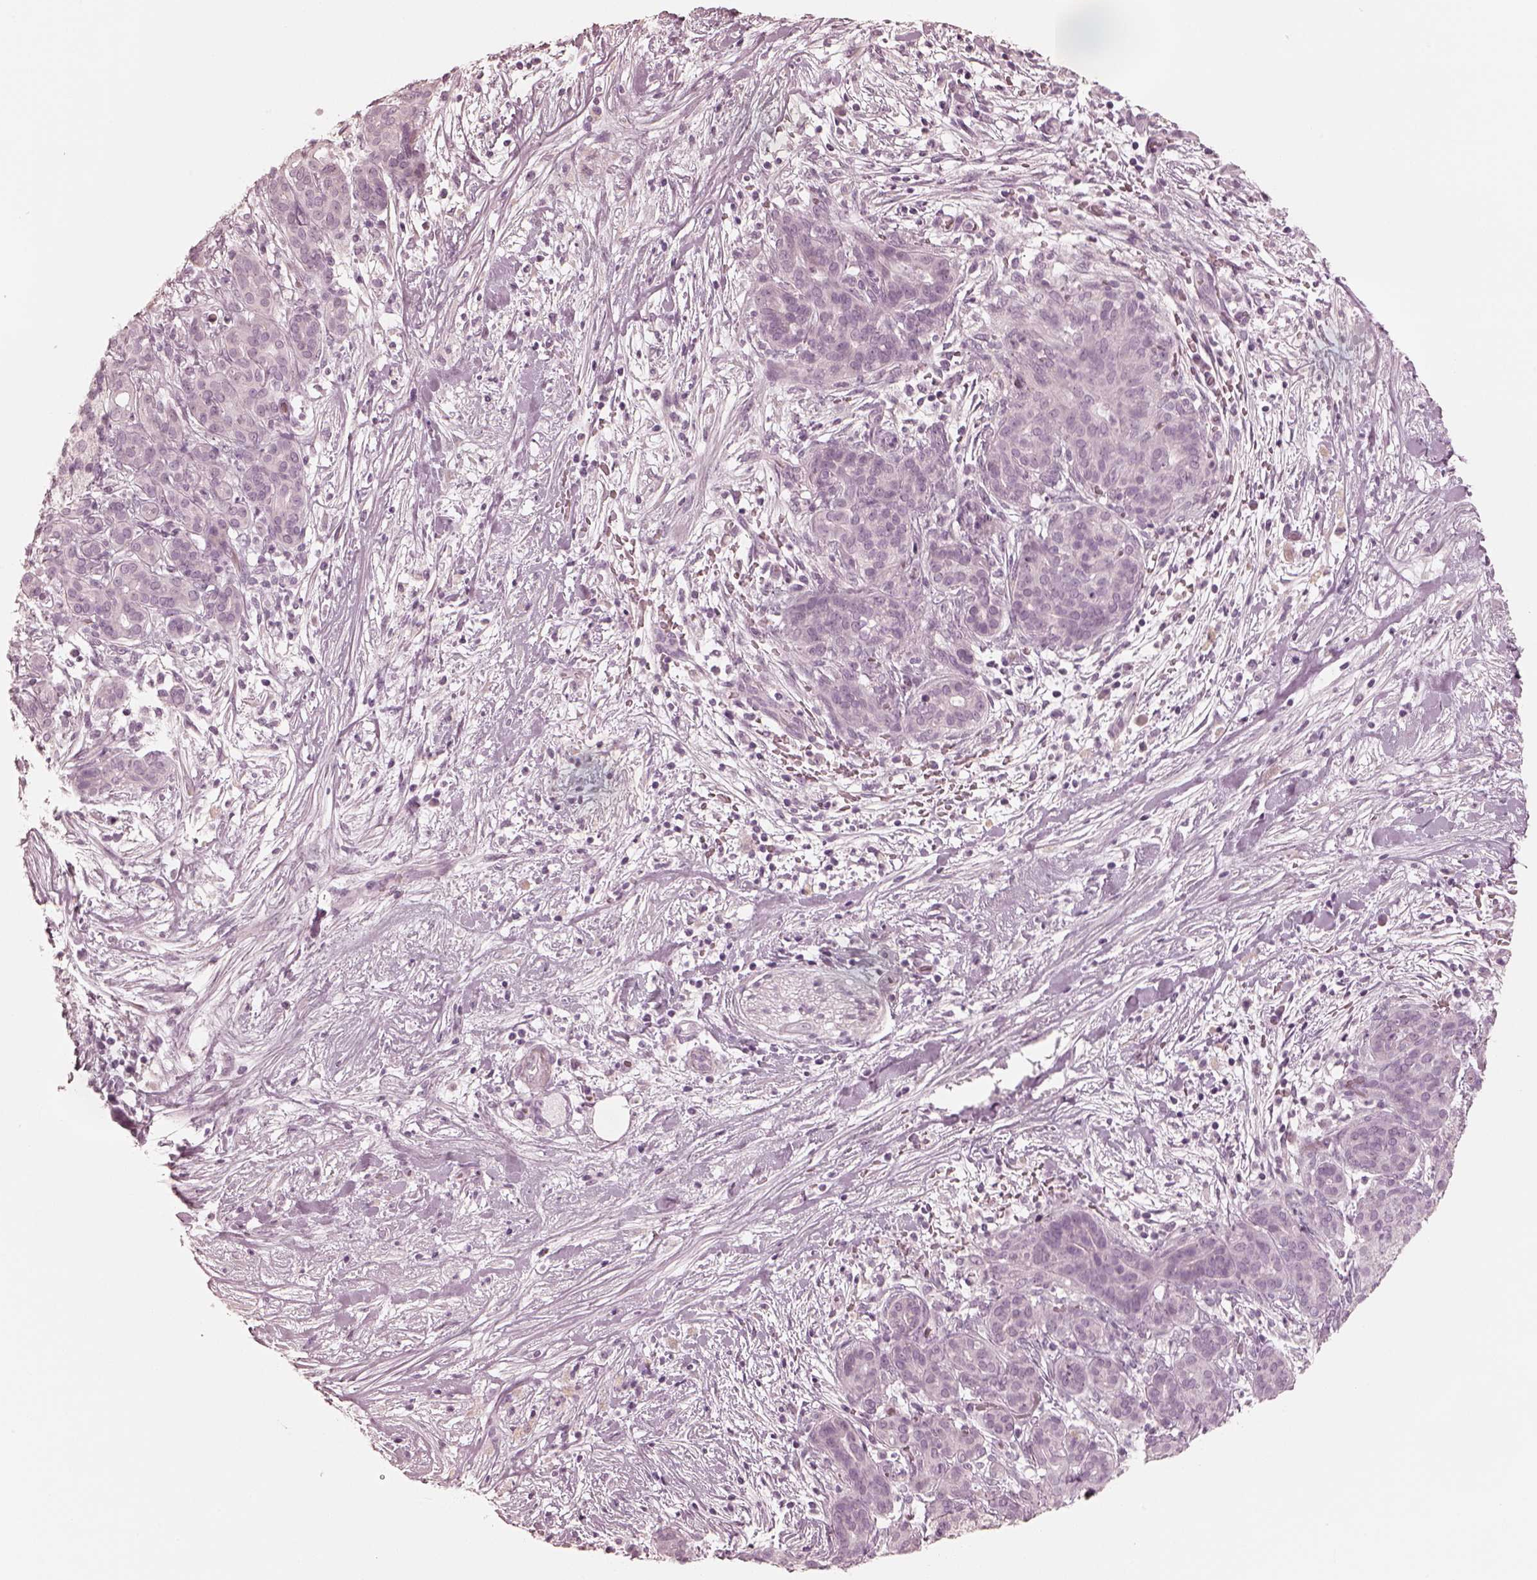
{"staining": {"intensity": "negative", "quantity": "none", "location": "none"}, "tissue": "pancreatic cancer", "cell_type": "Tumor cells", "image_type": "cancer", "snomed": [{"axis": "morphology", "description": "Adenocarcinoma, NOS"}, {"axis": "topography", "description": "Pancreas"}], "caption": "Tumor cells are negative for protein expression in human adenocarcinoma (pancreatic).", "gene": "CALR3", "patient": {"sex": "male", "age": 44}}